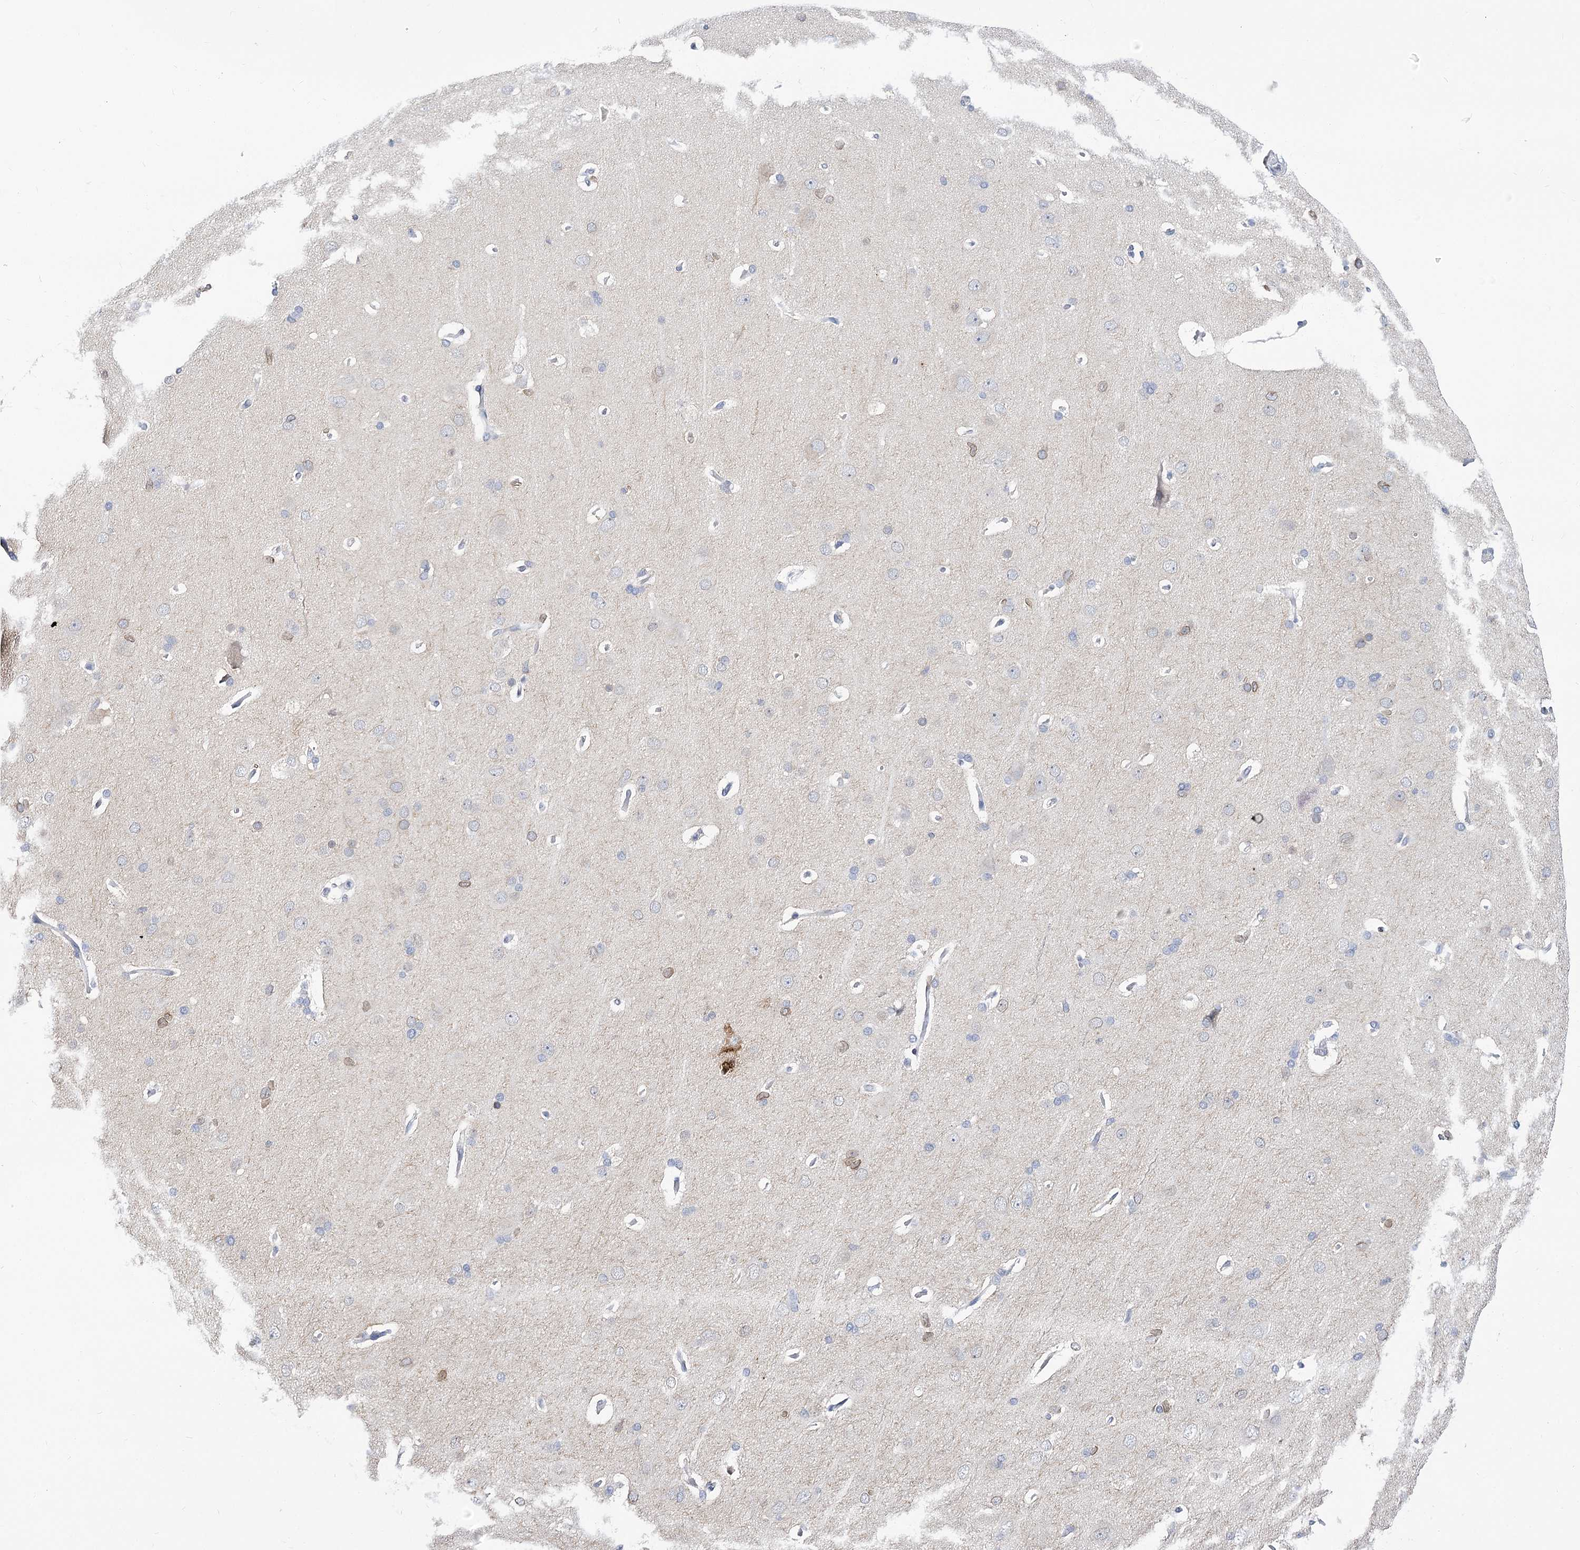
{"staining": {"intensity": "negative", "quantity": "none", "location": "none"}, "tissue": "cerebral cortex", "cell_type": "Endothelial cells", "image_type": "normal", "snomed": [{"axis": "morphology", "description": "Normal tissue, NOS"}, {"axis": "topography", "description": "Cerebral cortex"}], "caption": "A histopathology image of cerebral cortex stained for a protein demonstrates no brown staining in endothelial cells. Brightfield microscopy of immunohistochemistry stained with DAB (brown) and hematoxylin (blue), captured at high magnification.", "gene": "TMEM201", "patient": {"sex": "male", "age": 62}}